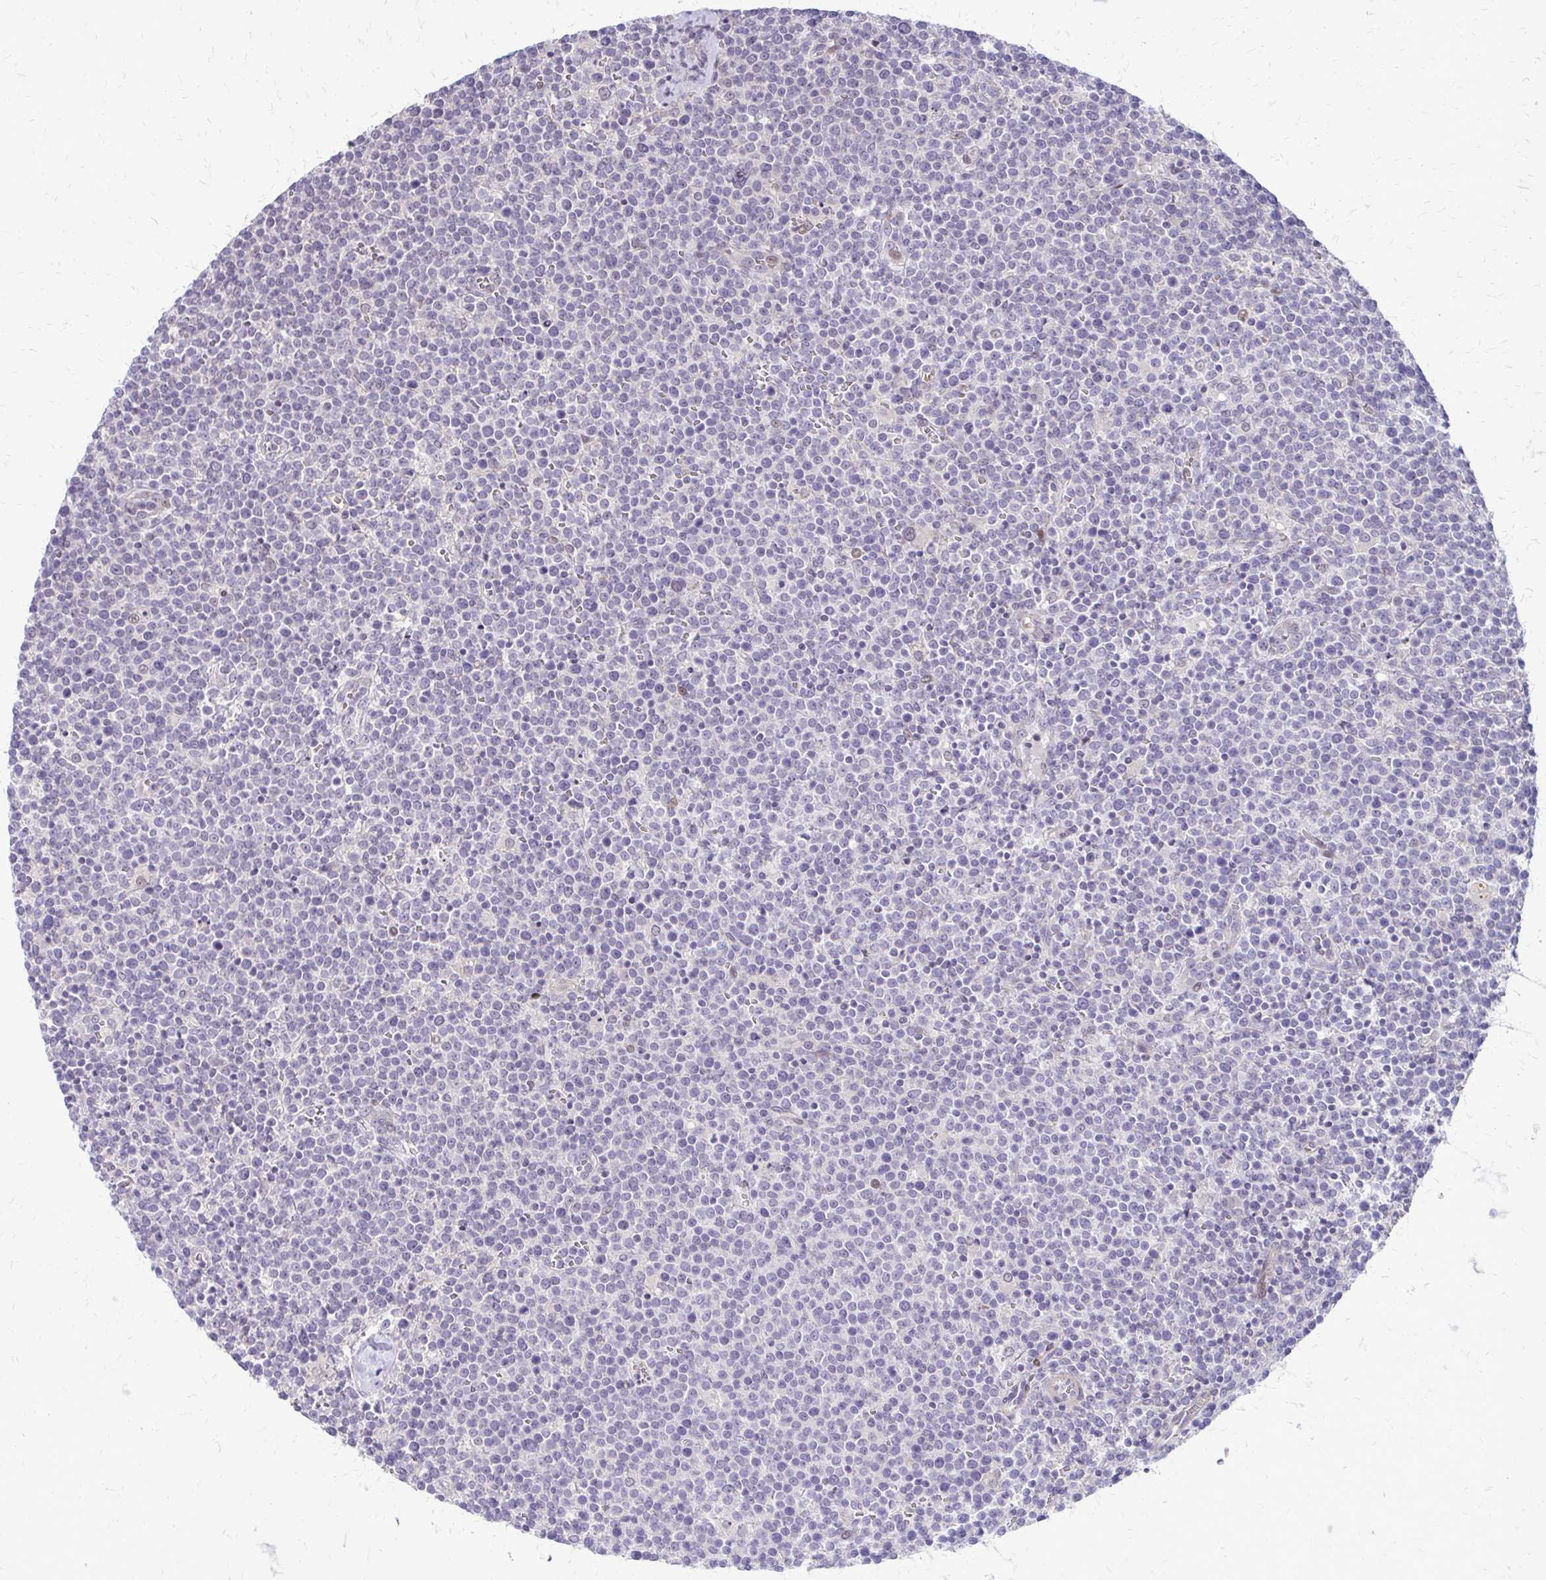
{"staining": {"intensity": "negative", "quantity": "none", "location": "none"}, "tissue": "lymphoma", "cell_type": "Tumor cells", "image_type": "cancer", "snomed": [{"axis": "morphology", "description": "Malignant lymphoma, non-Hodgkin's type, High grade"}, {"axis": "topography", "description": "Lymph node"}], "caption": "This is a histopathology image of immunohistochemistry (IHC) staining of lymphoma, which shows no staining in tumor cells.", "gene": "PPDPFL", "patient": {"sex": "male", "age": 61}}